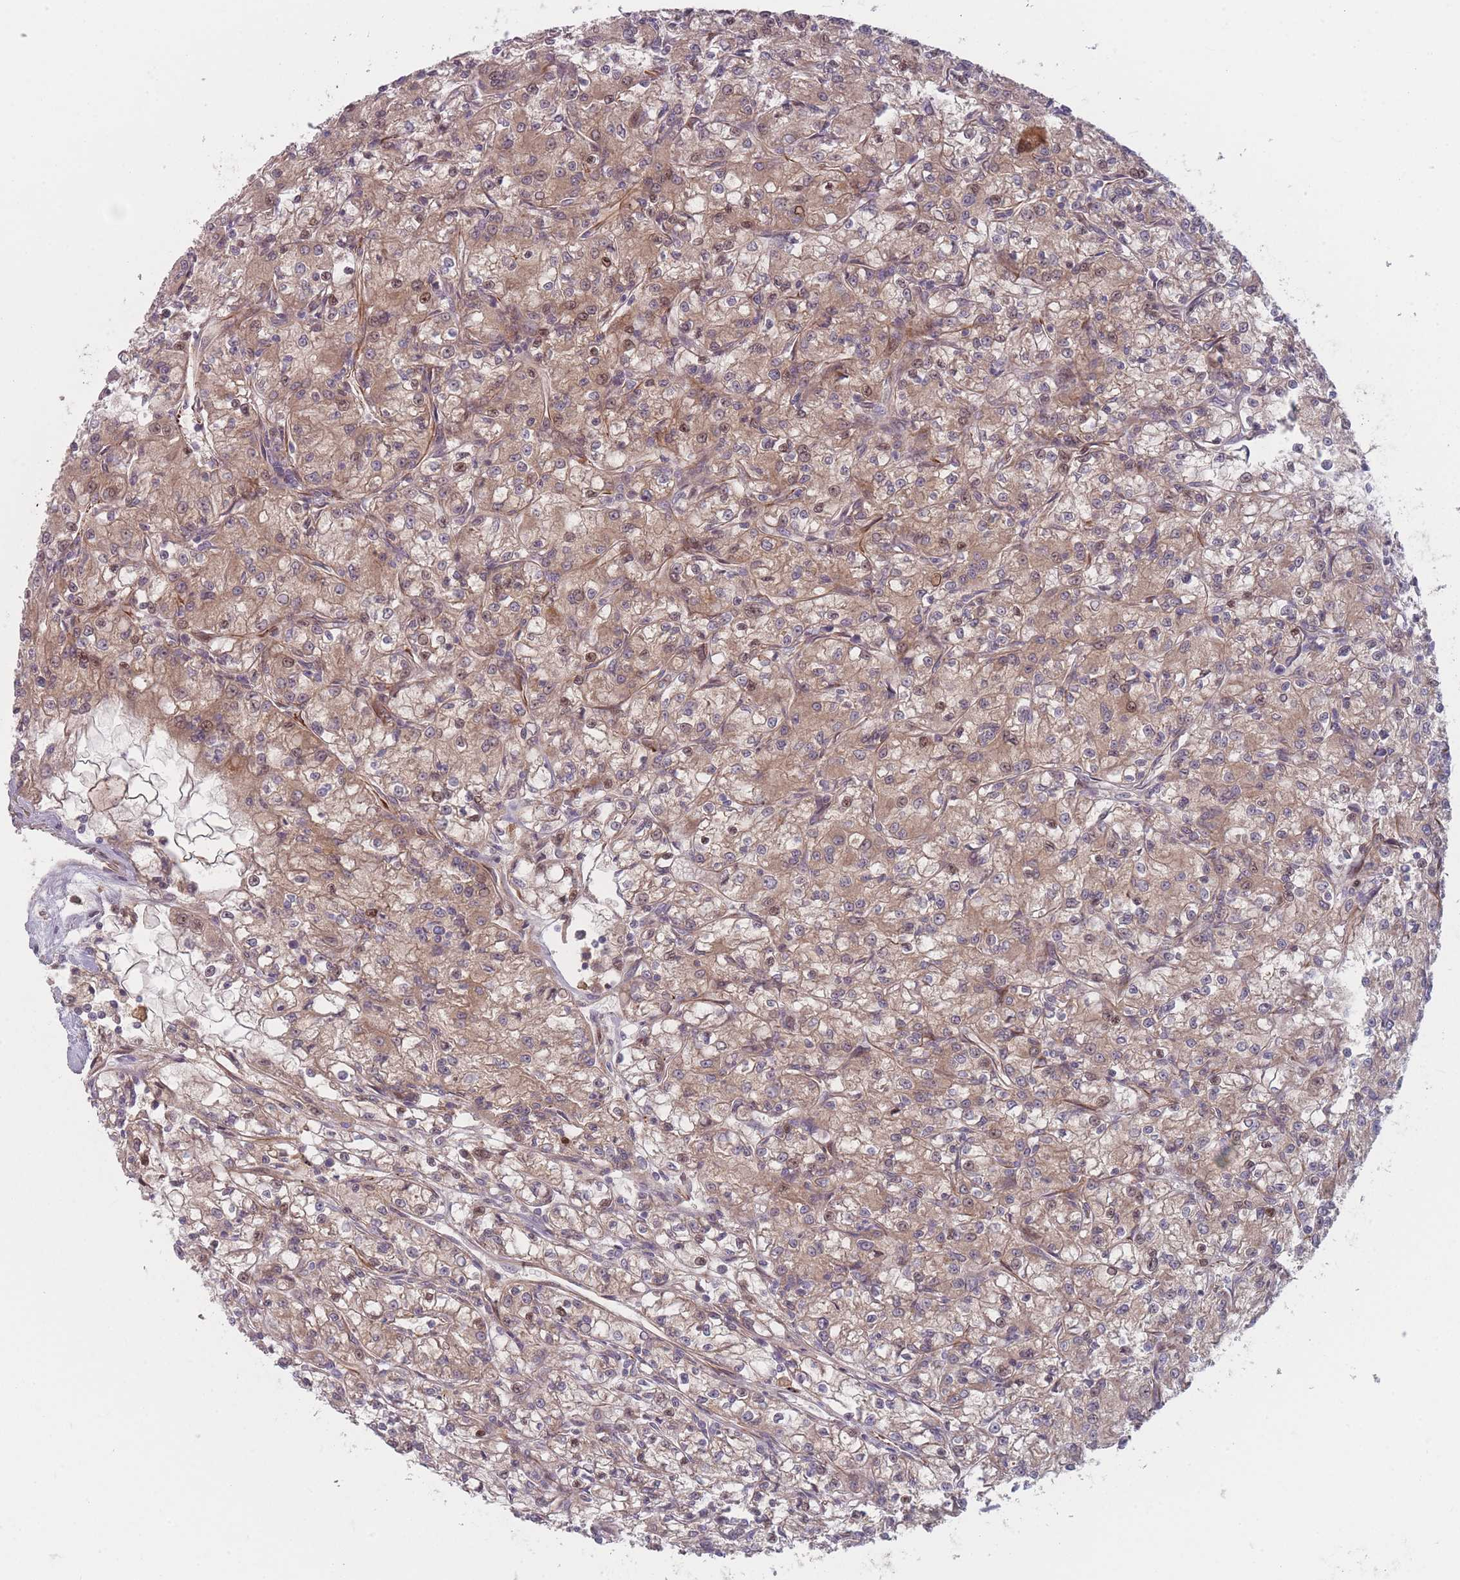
{"staining": {"intensity": "weak", "quantity": ">75%", "location": "cytoplasmic/membranous"}, "tissue": "renal cancer", "cell_type": "Tumor cells", "image_type": "cancer", "snomed": [{"axis": "morphology", "description": "Adenocarcinoma, NOS"}, {"axis": "topography", "description": "Kidney"}], "caption": "IHC of human renal cancer (adenocarcinoma) displays low levels of weak cytoplasmic/membranous expression in approximately >75% of tumor cells.", "gene": "EEF1AKMT2", "patient": {"sex": "female", "age": 59}}